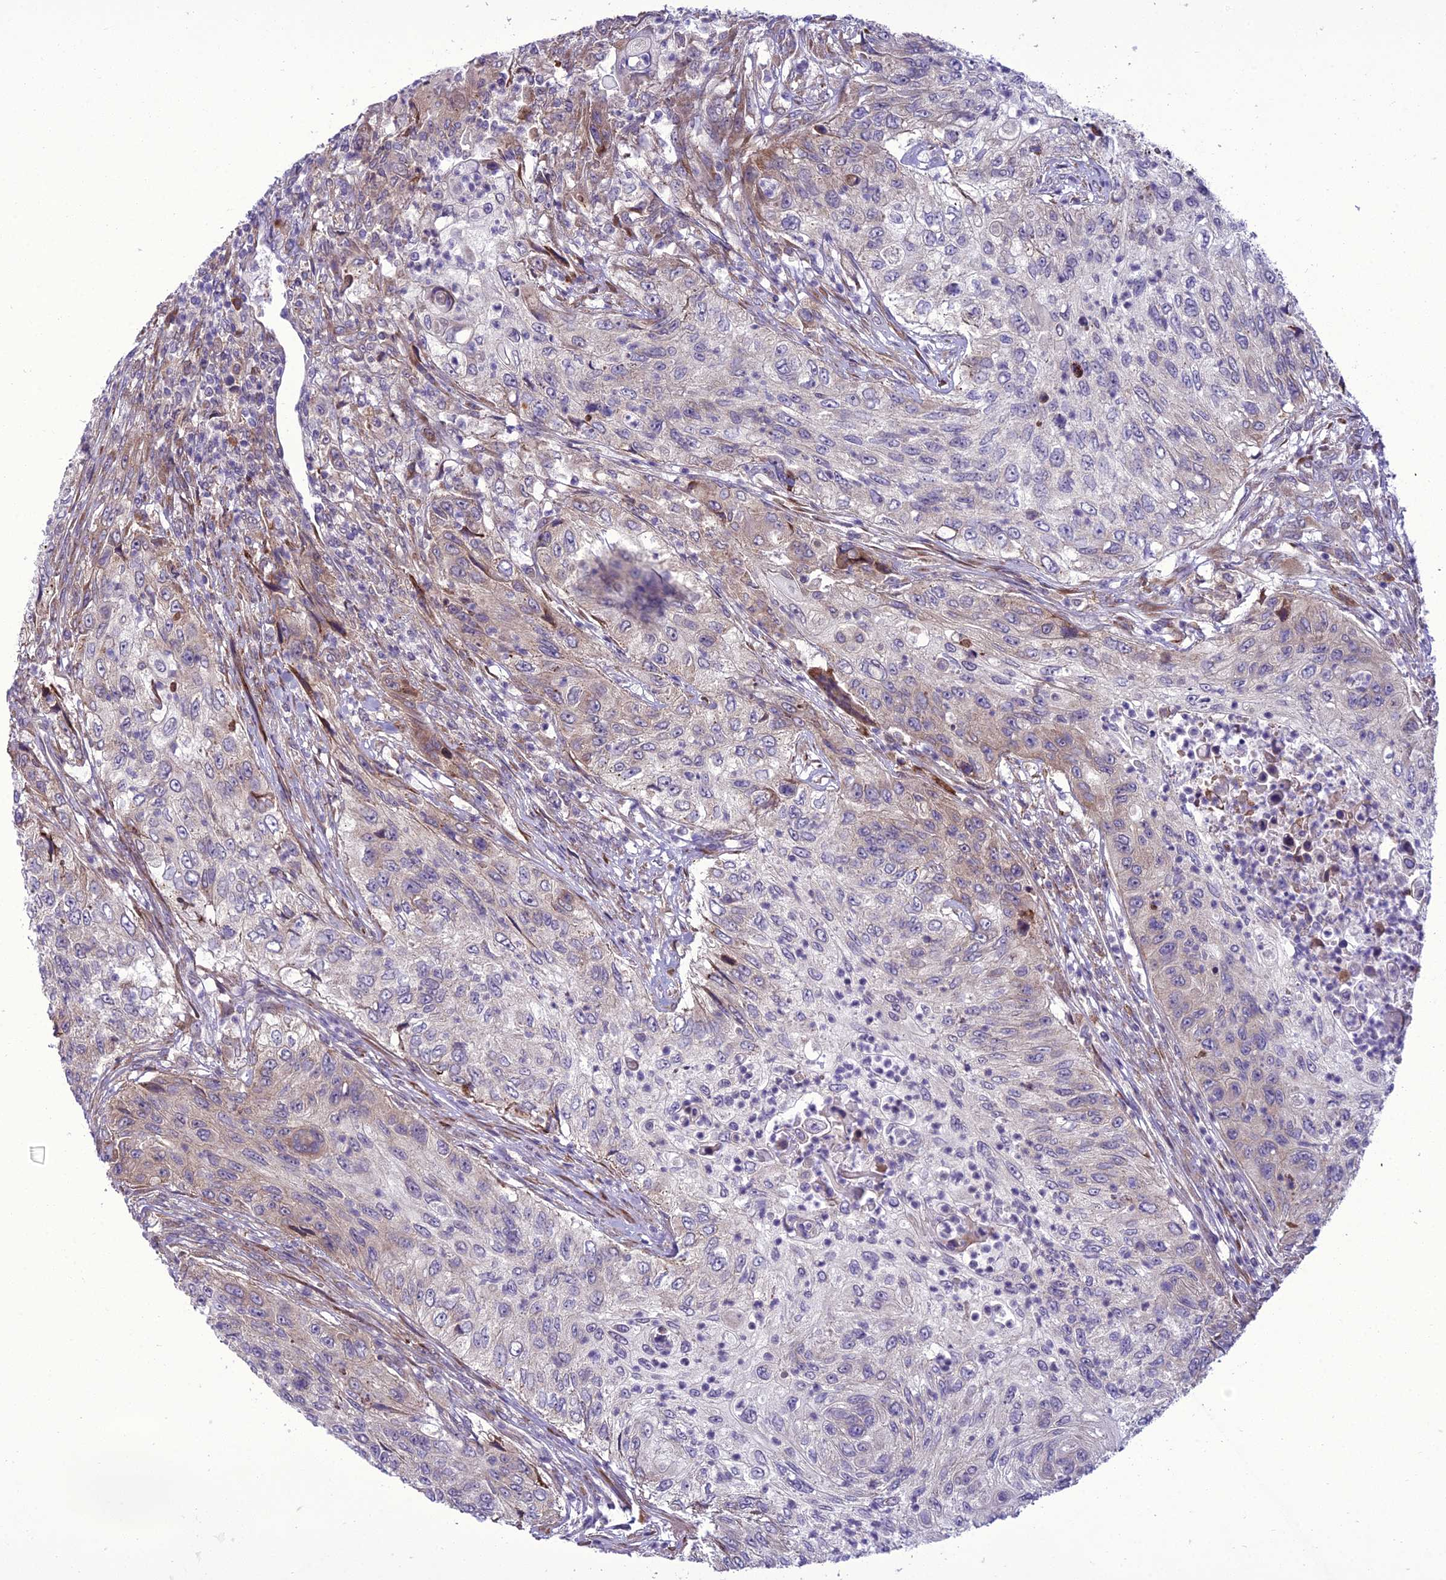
{"staining": {"intensity": "weak", "quantity": "<25%", "location": "cytoplasmic/membranous"}, "tissue": "urothelial cancer", "cell_type": "Tumor cells", "image_type": "cancer", "snomed": [{"axis": "morphology", "description": "Urothelial carcinoma, High grade"}, {"axis": "topography", "description": "Urinary bladder"}], "caption": "There is no significant positivity in tumor cells of urothelial cancer.", "gene": "NEURL2", "patient": {"sex": "female", "age": 60}}